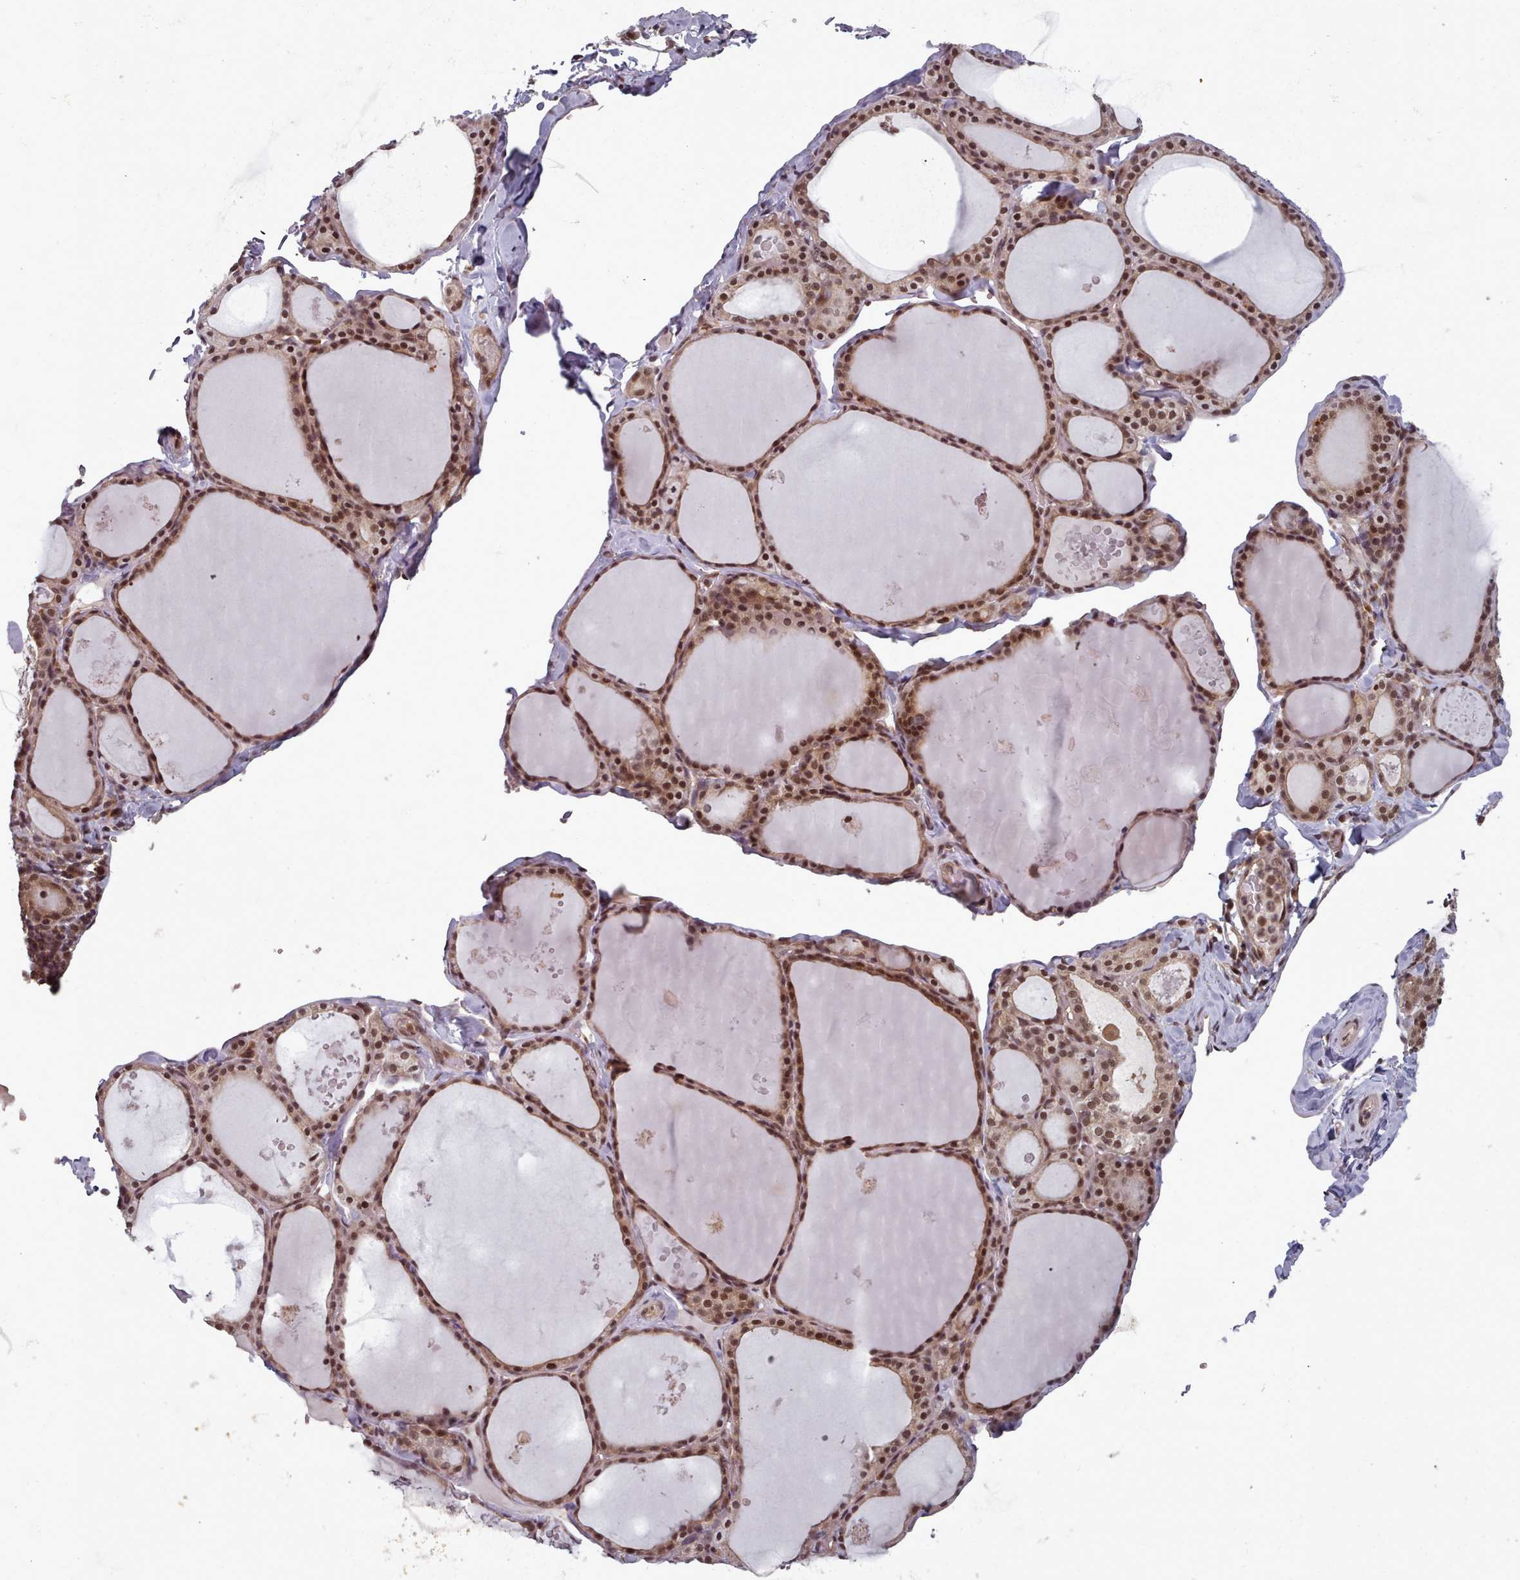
{"staining": {"intensity": "moderate", "quantity": ">75%", "location": "cytoplasmic/membranous,nuclear"}, "tissue": "thyroid gland", "cell_type": "Glandular cells", "image_type": "normal", "snomed": [{"axis": "morphology", "description": "Normal tissue, NOS"}, {"axis": "topography", "description": "Thyroid gland"}], "caption": "A medium amount of moderate cytoplasmic/membranous,nuclear staining is appreciated in about >75% of glandular cells in benign thyroid gland. (Brightfield microscopy of DAB IHC at high magnification).", "gene": "DHX8", "patient": {"sex": "male", "age": 56}}